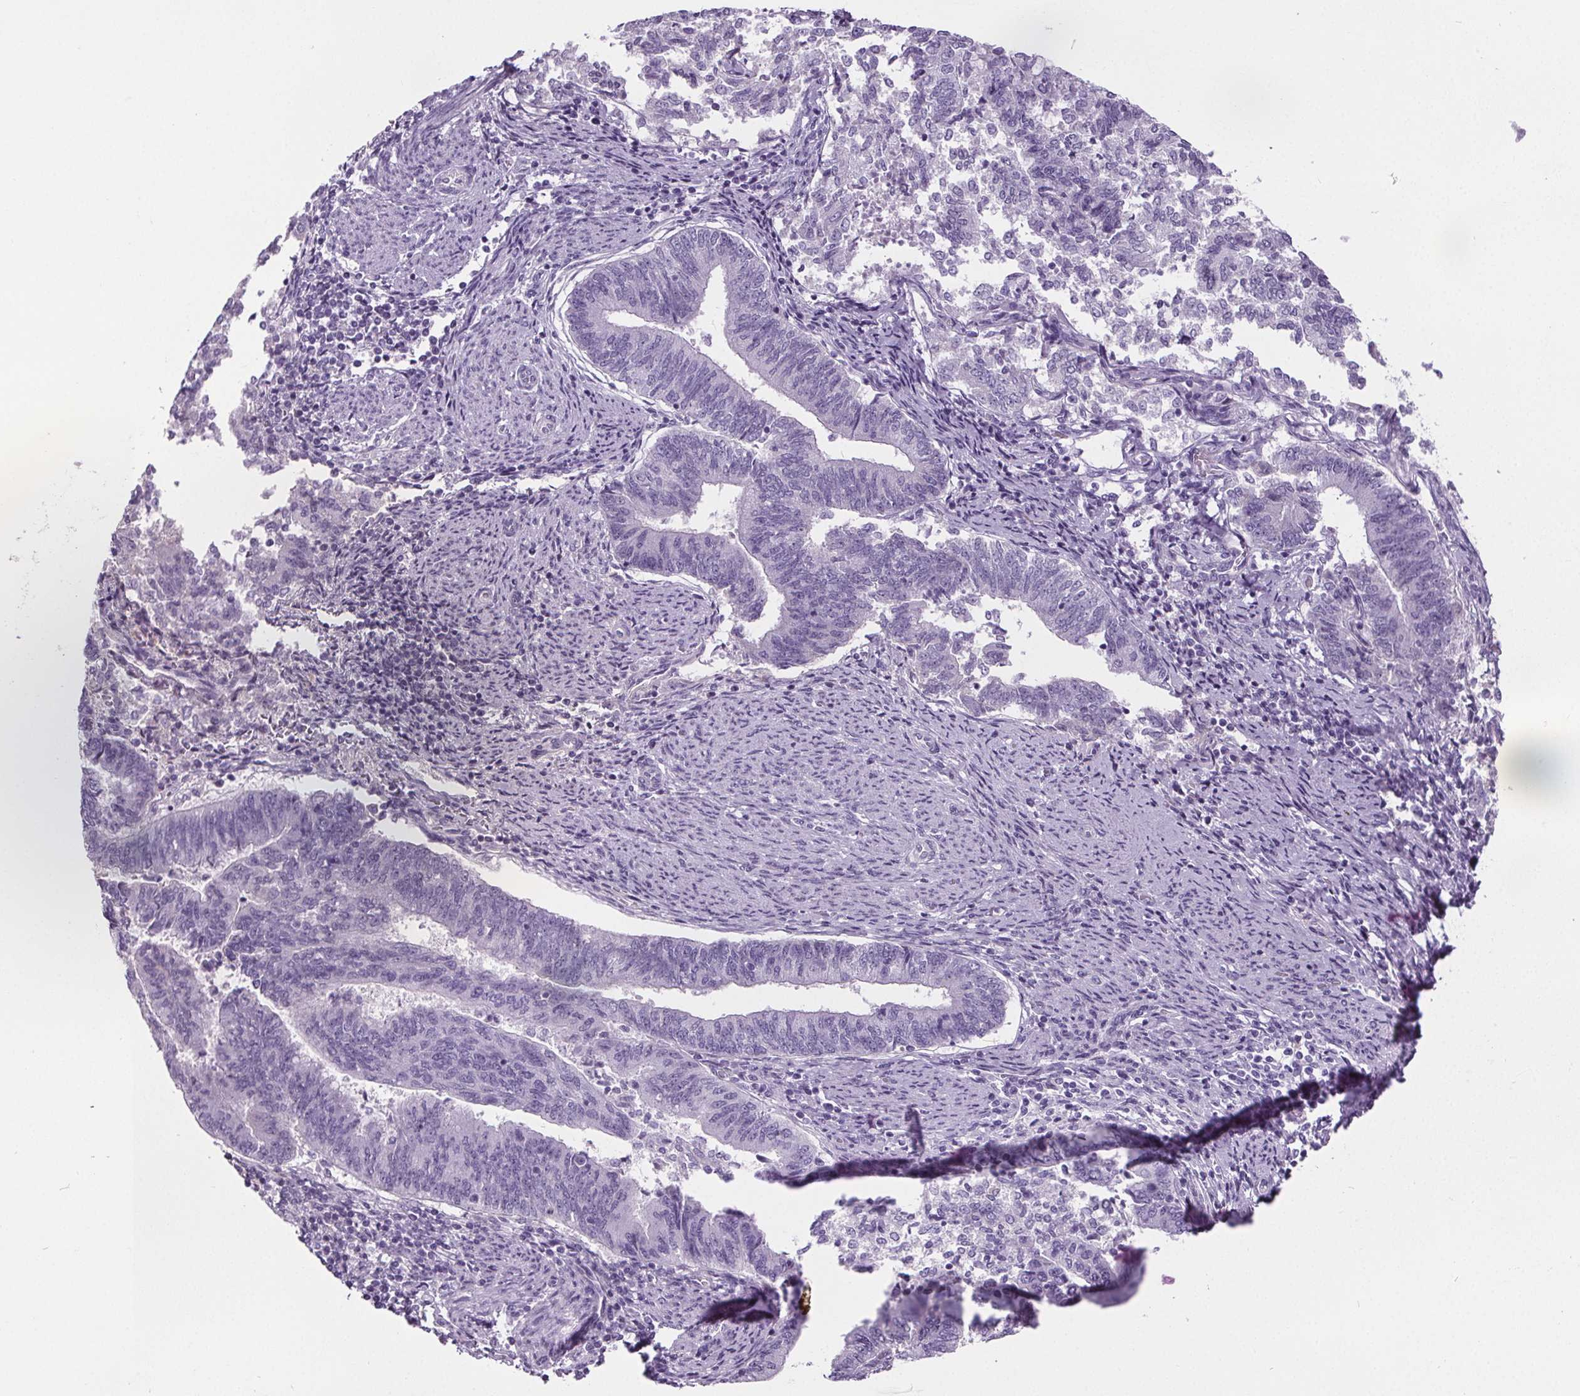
{"staining": {"intensity": "negative", "quantity": "none", "location": "none"}, "tissue": "endometrial cancer", "cell_type": "Tumor cells", "image_type": "cancer", "snomed": [{"axis": "morphology", "description": "Adenocarcinoma, NOS"}, {"axis": "topography", "description": "Endometrium"}], "caption": "High magnification brightfield microscopy of adenocarcinoma (endometrial) stained with DAB (brown) and counterstained with hematoxylin (blue): tumor cells show no significant expression.", "gene": "CD5L", "patient": {"sex": "female", "age": 65}}